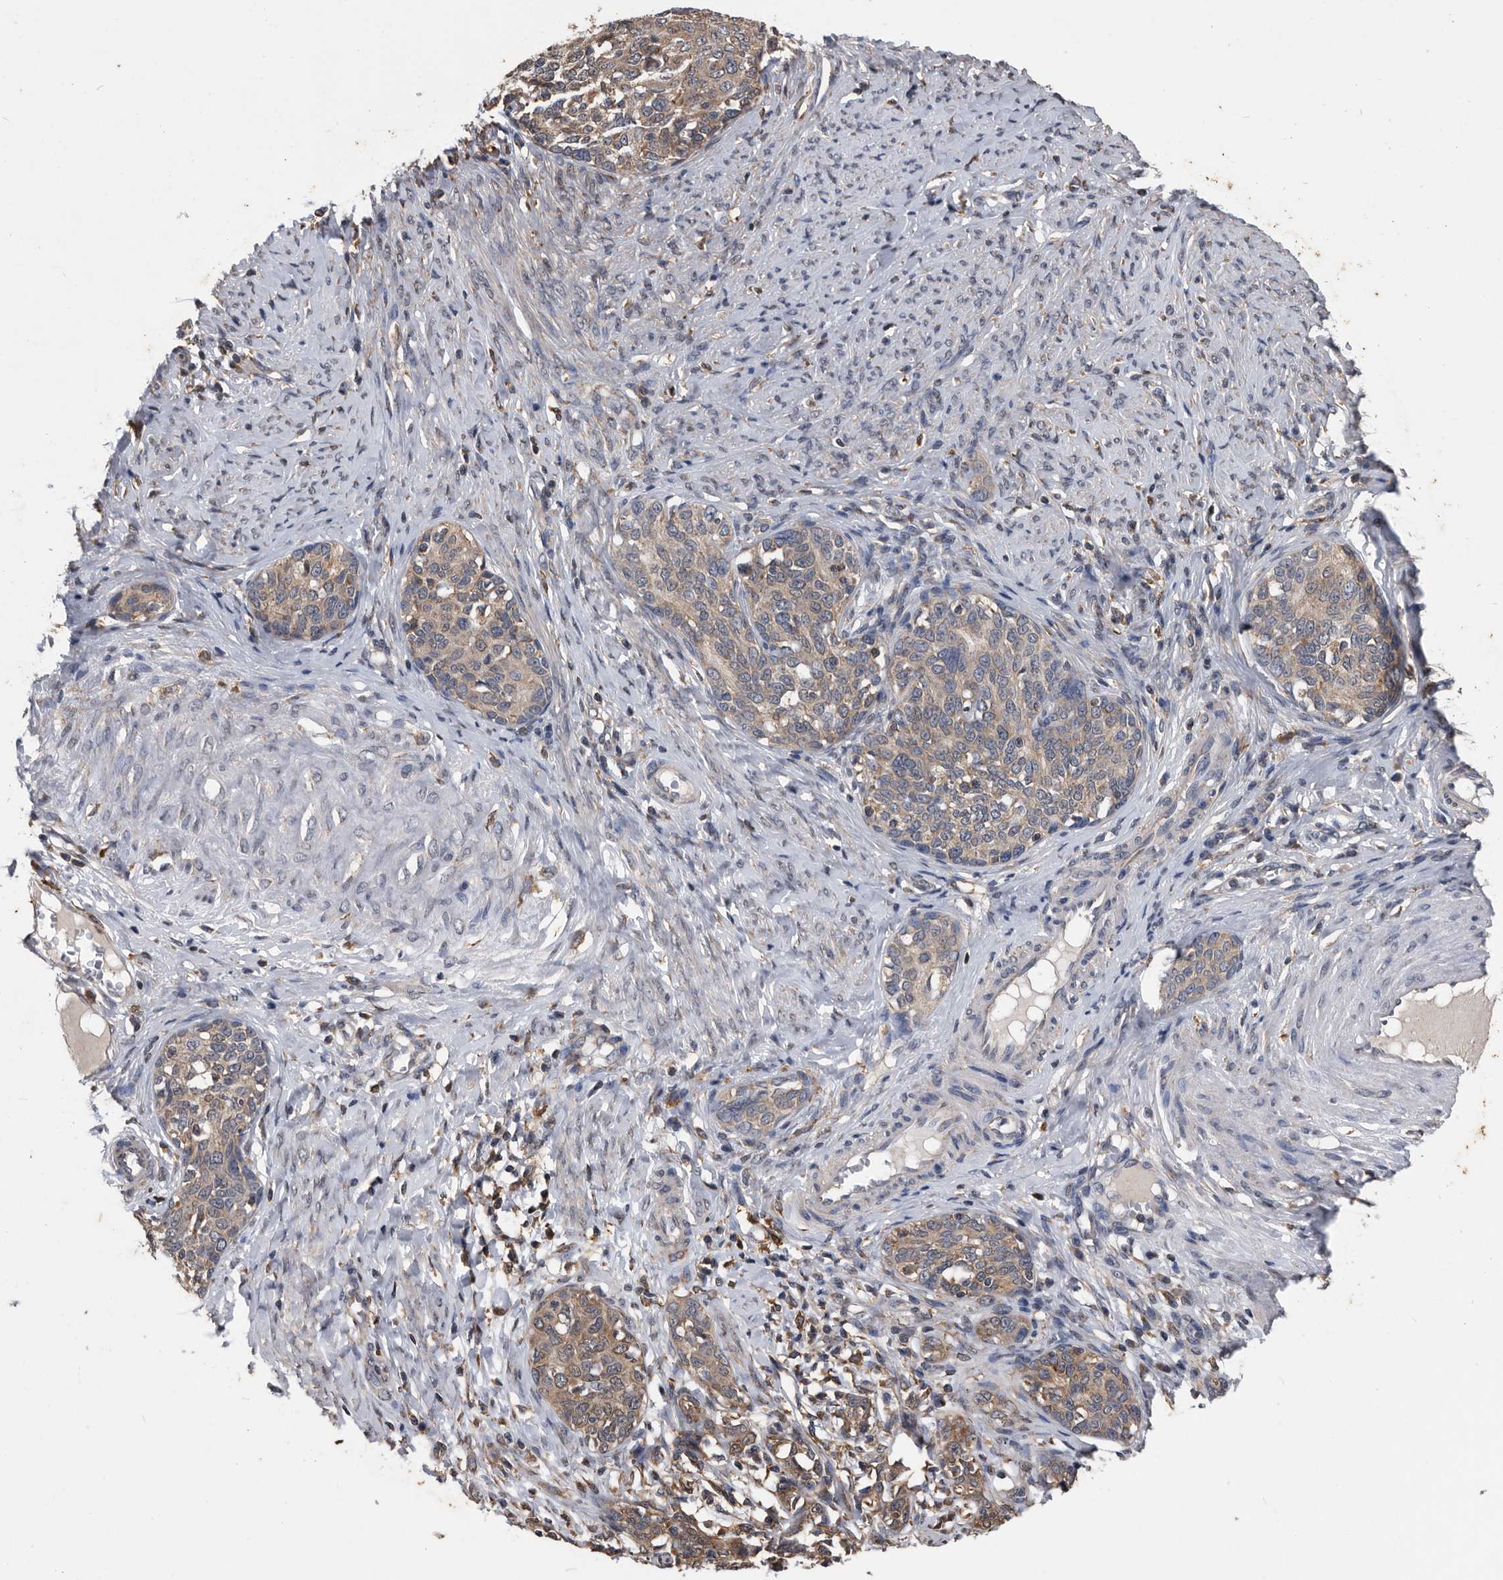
{"staining": {"intensity": "weak", "quantity": "25%-75%", "location": "cytoplasmic/membranous"}, "tissue": "cervical cancer", "cell_type": "Tumor cells", "image_type": "cancer", "snomed": [{"axis": "morphology", "description": "Squamous cell carcinoma, NOS"}, {"axis": "morphology", "description": "Adenocarcinoma, NOS"}, {"axis": "topography", "description": "Cervix"}], "caption": "Brown immunohistochemical staining in human cervical adenocarcinoma exhibits weak cytoplasmic/membranous expression in about 25%-75% of tumor cells. Immunohistochemistry stains the protein in brown and the nuclei are stained blue.", "gene": "NRBP1", "patient": {"sex": "female", "age": 52}}